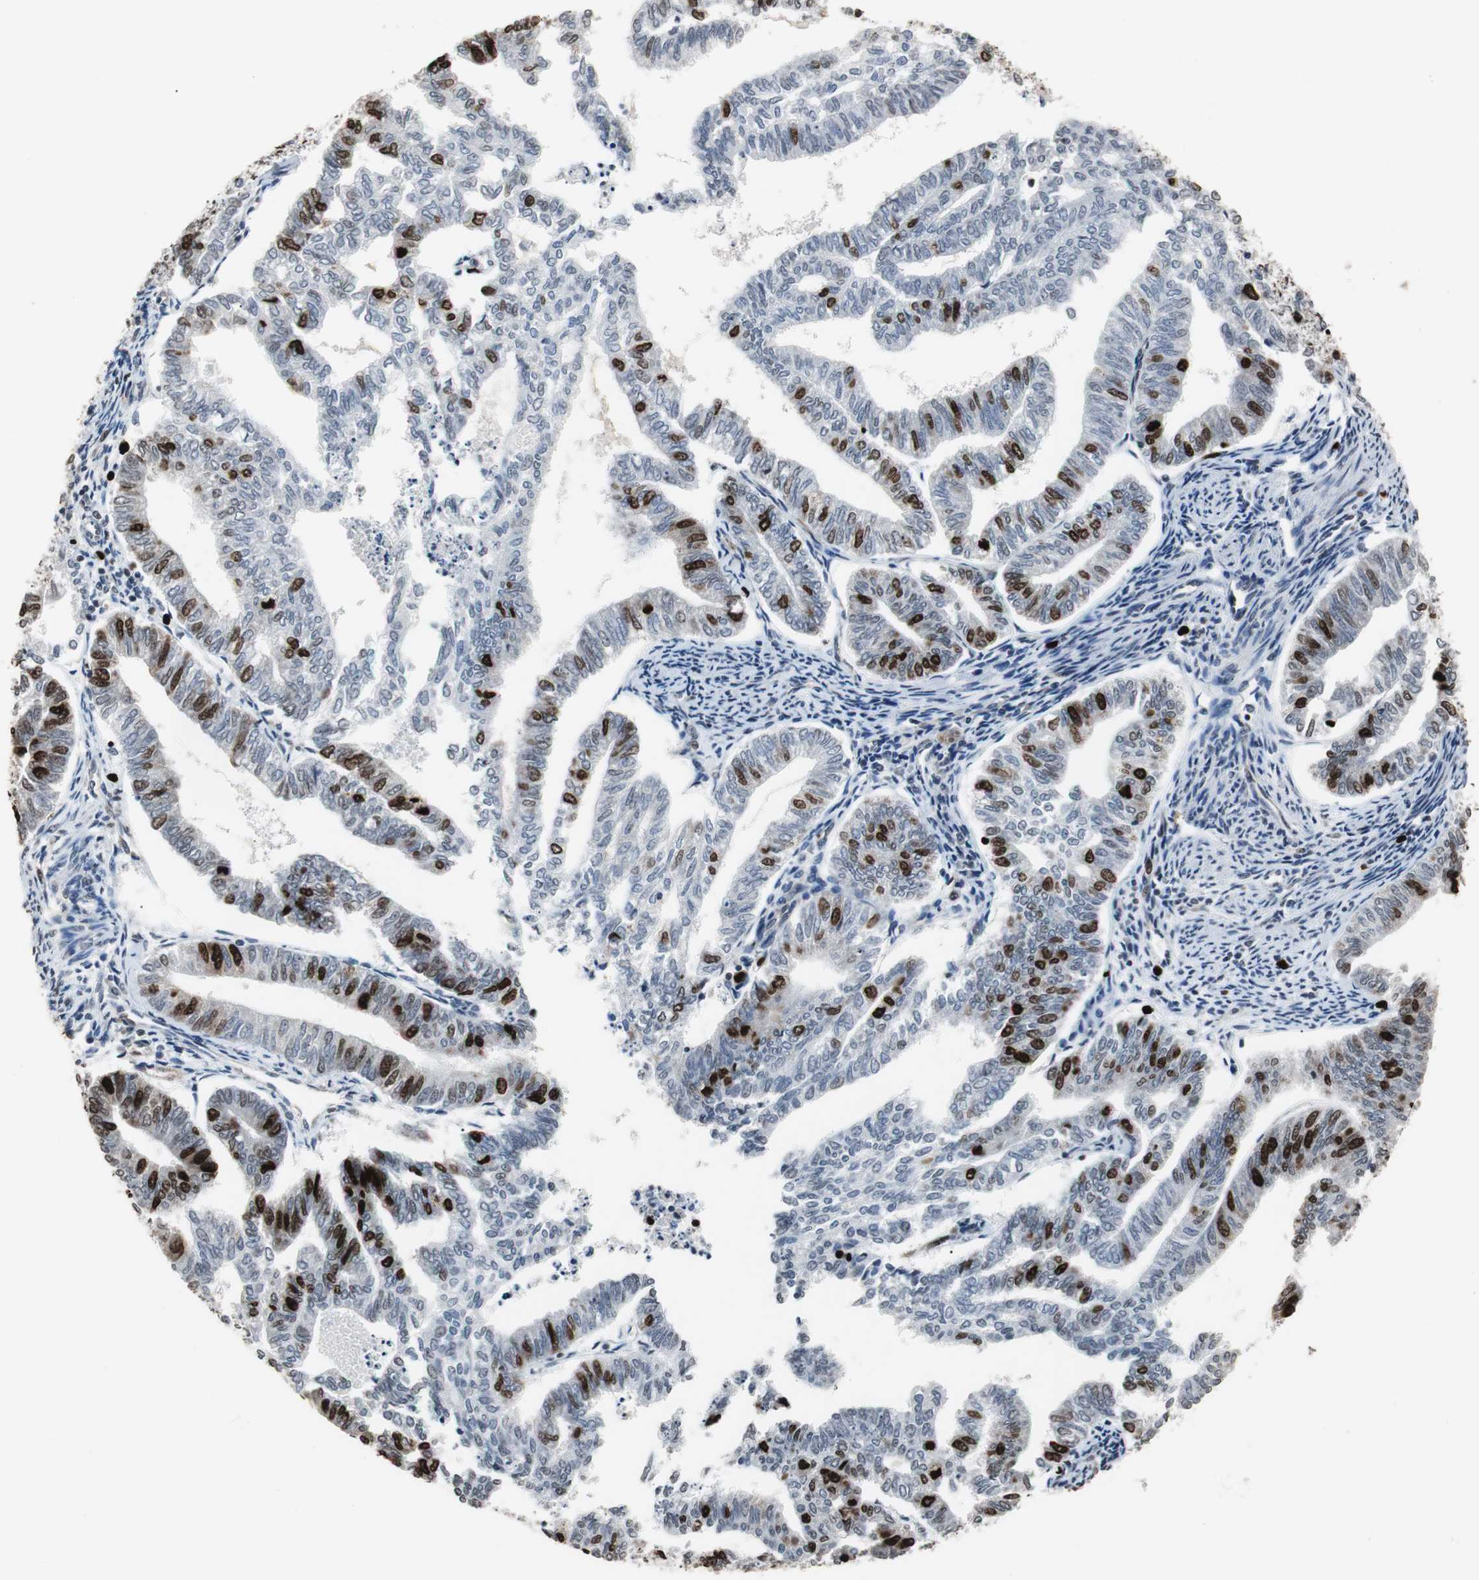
{"staining": {"intensity": "strong", "quantity": "25%-75%", "location": "nuclear"}, "tissue": "endometrial cancer", "cell_type": "Tumor cells", "image_type": "cancer", "snomed": [{"axis": "morphology", "description": "Adenocarcinoma, NOS"}, {"axis": "topography", "description": "Endometrium"}], "caption": "Endometrial cancer (adenocarcinoma) was stained to show a protein in brown. There is high levels of strong nuclear staining in approximately 25%-75% of tumor cells.", "gene": "TOP2A", "patient": {"sex": "female", "age": 79}}